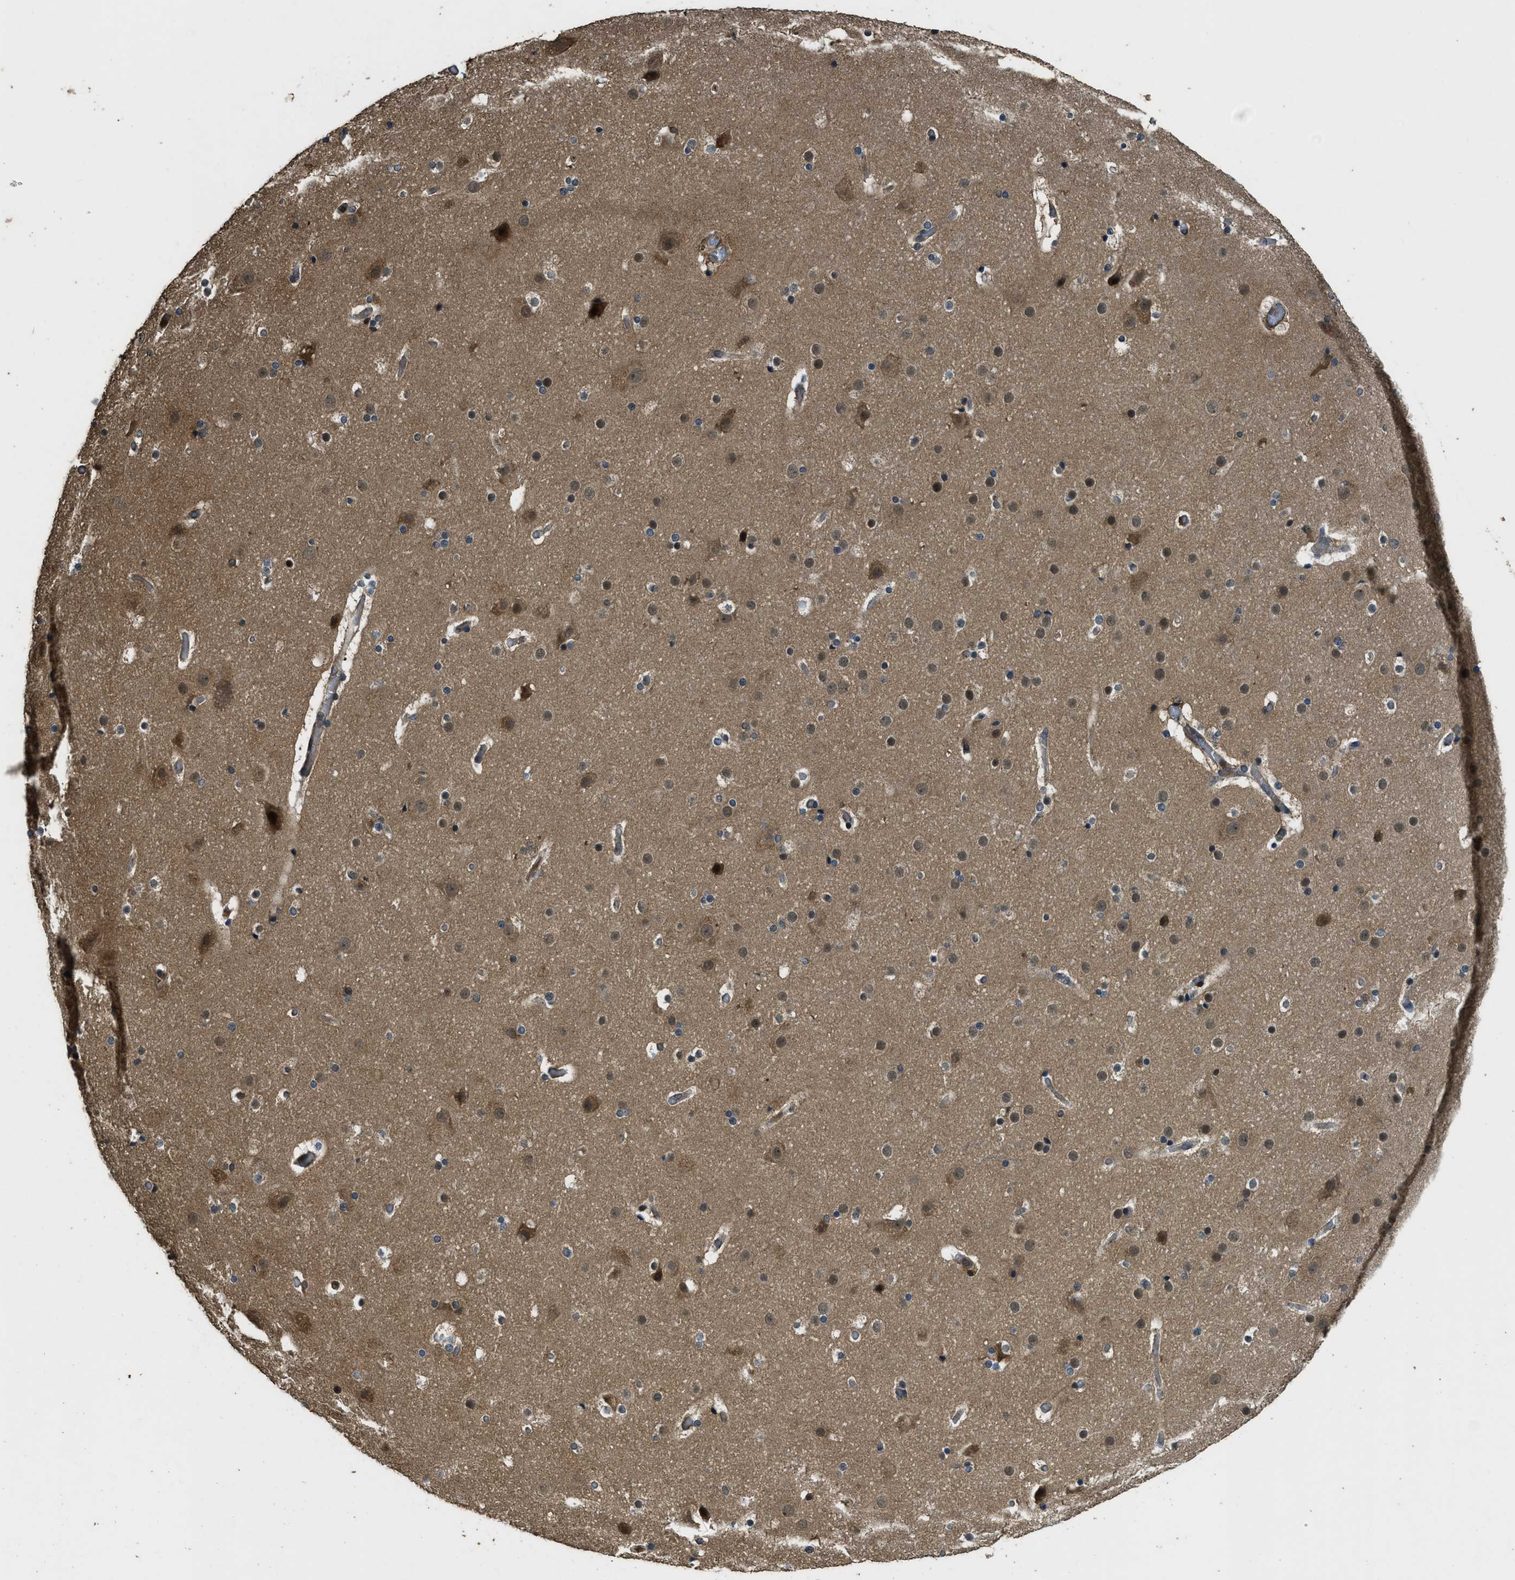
{"staining": {"intensity": "moderate", "quantity": ">75%", "location": "cytoplasmic/membranous"}, "tissue": "cerebral cortex", "cell_type": "Endothelial cells", "image_type": "normal", "snomed": [{"axis": "morphology", "description": "Normal tissue, NOS"}, {"axis": "topography", "description": "Cerebral cortex"}], "caption": "Immunohistochemistry (DAB) staining of unremarkable cerebral cortex reveals moderate cytoplasmic/membranous protein positivity in approximately >75% of endothelial cells. (brown staining indicates protein expression, while blue staining denotes nuclei).", "gene": "PPP6R3", "patient": {"sex": "male", "age": 57}}